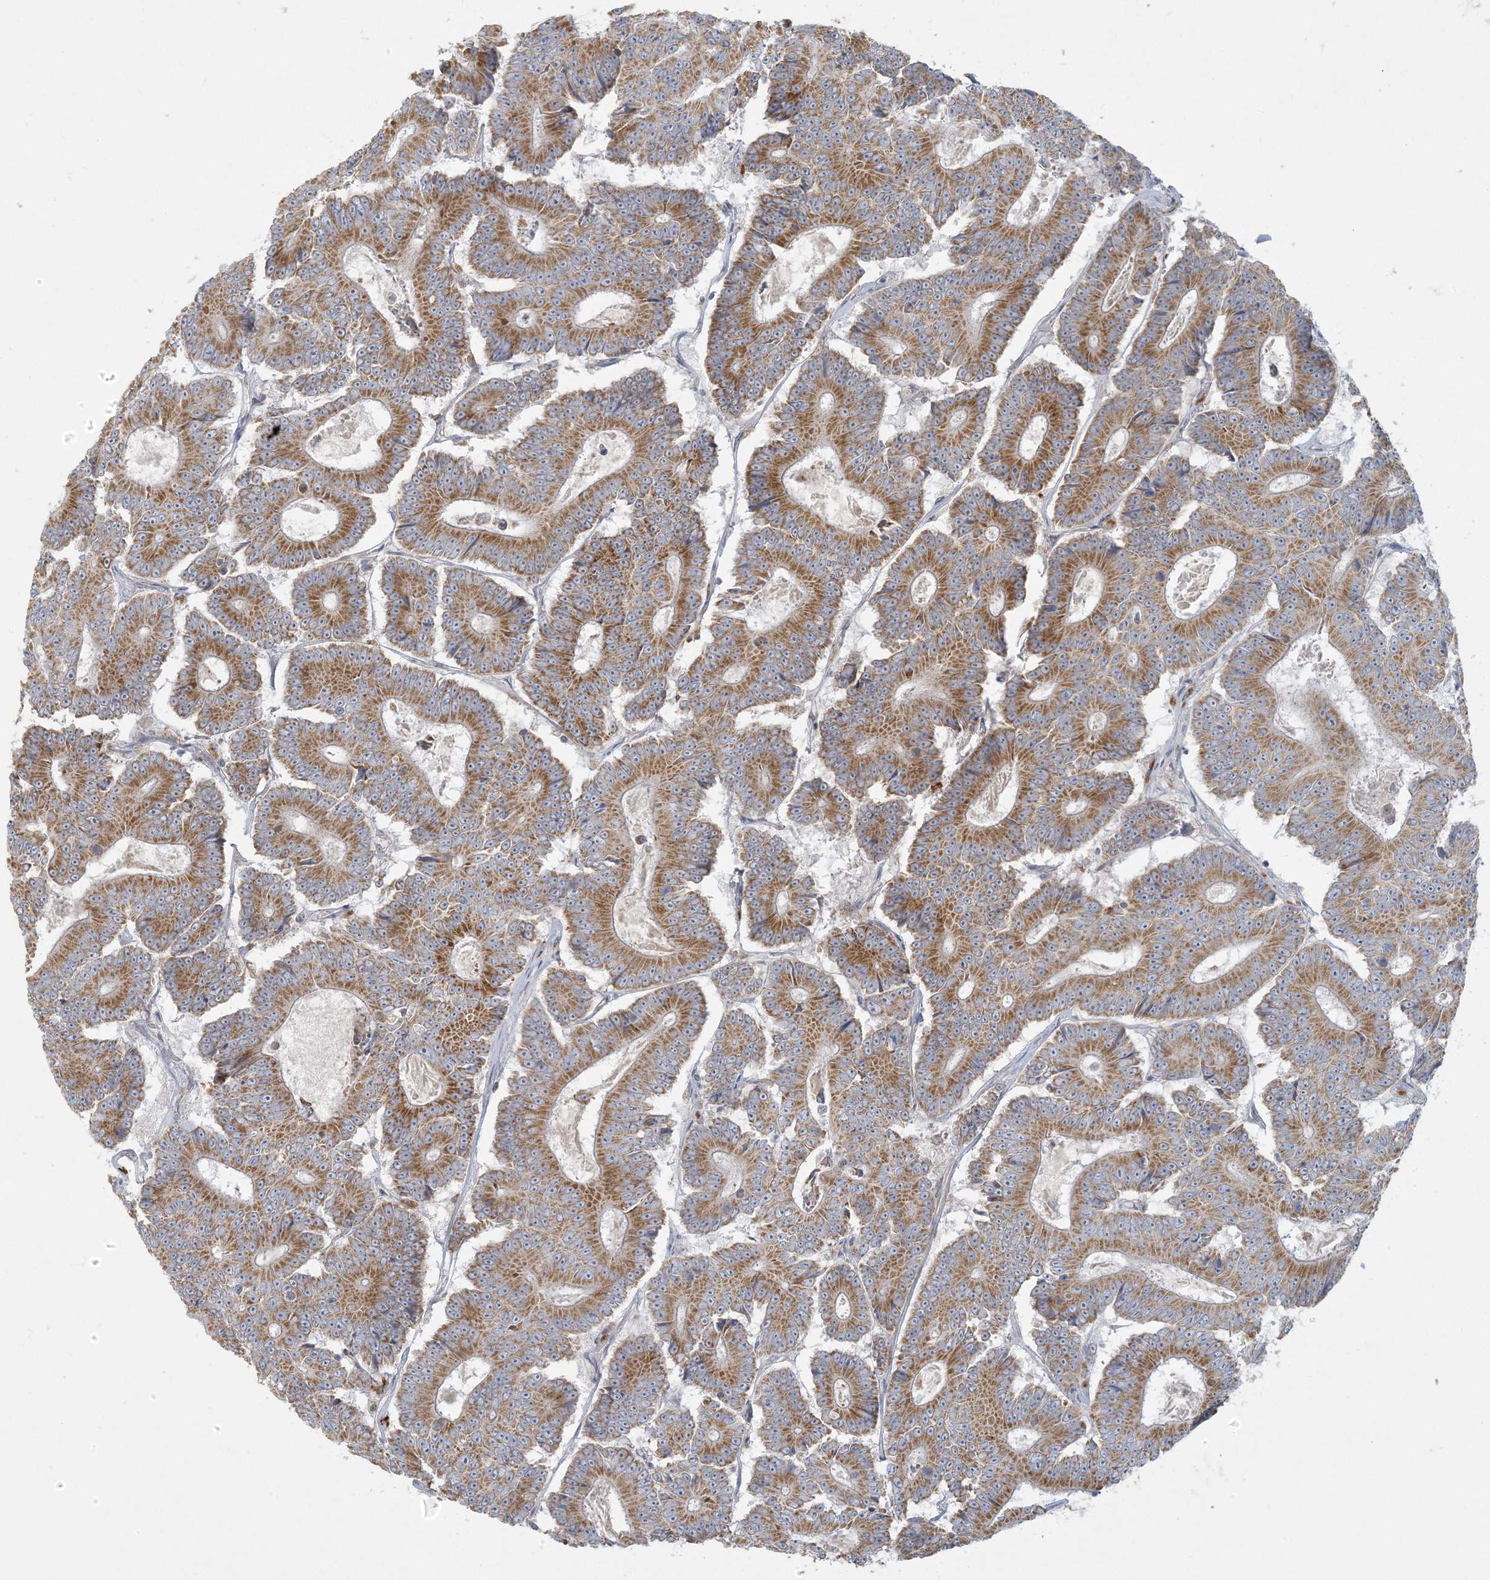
{"staining": {"intensity": "moderate", "quantity": ">75%", "location": "cytoplasmic/membranous"}, "tissue": "colorectal cancer", "cell_type": "Tumor cells", "image_type": "cancer", "snomed": [{"axis": "morphology", "description": "Adenocarcinoma, NOS"}, {"axis": "topography", "description": "Colon"}], "caption": "Protein staining demonstrates moderate cytoplasmic/membranous positivity in about >75% of tumor cells in colorectal adenocarcinoma.", "gene": "MCAT", "patient": {"sex": "male", "age": 83}}